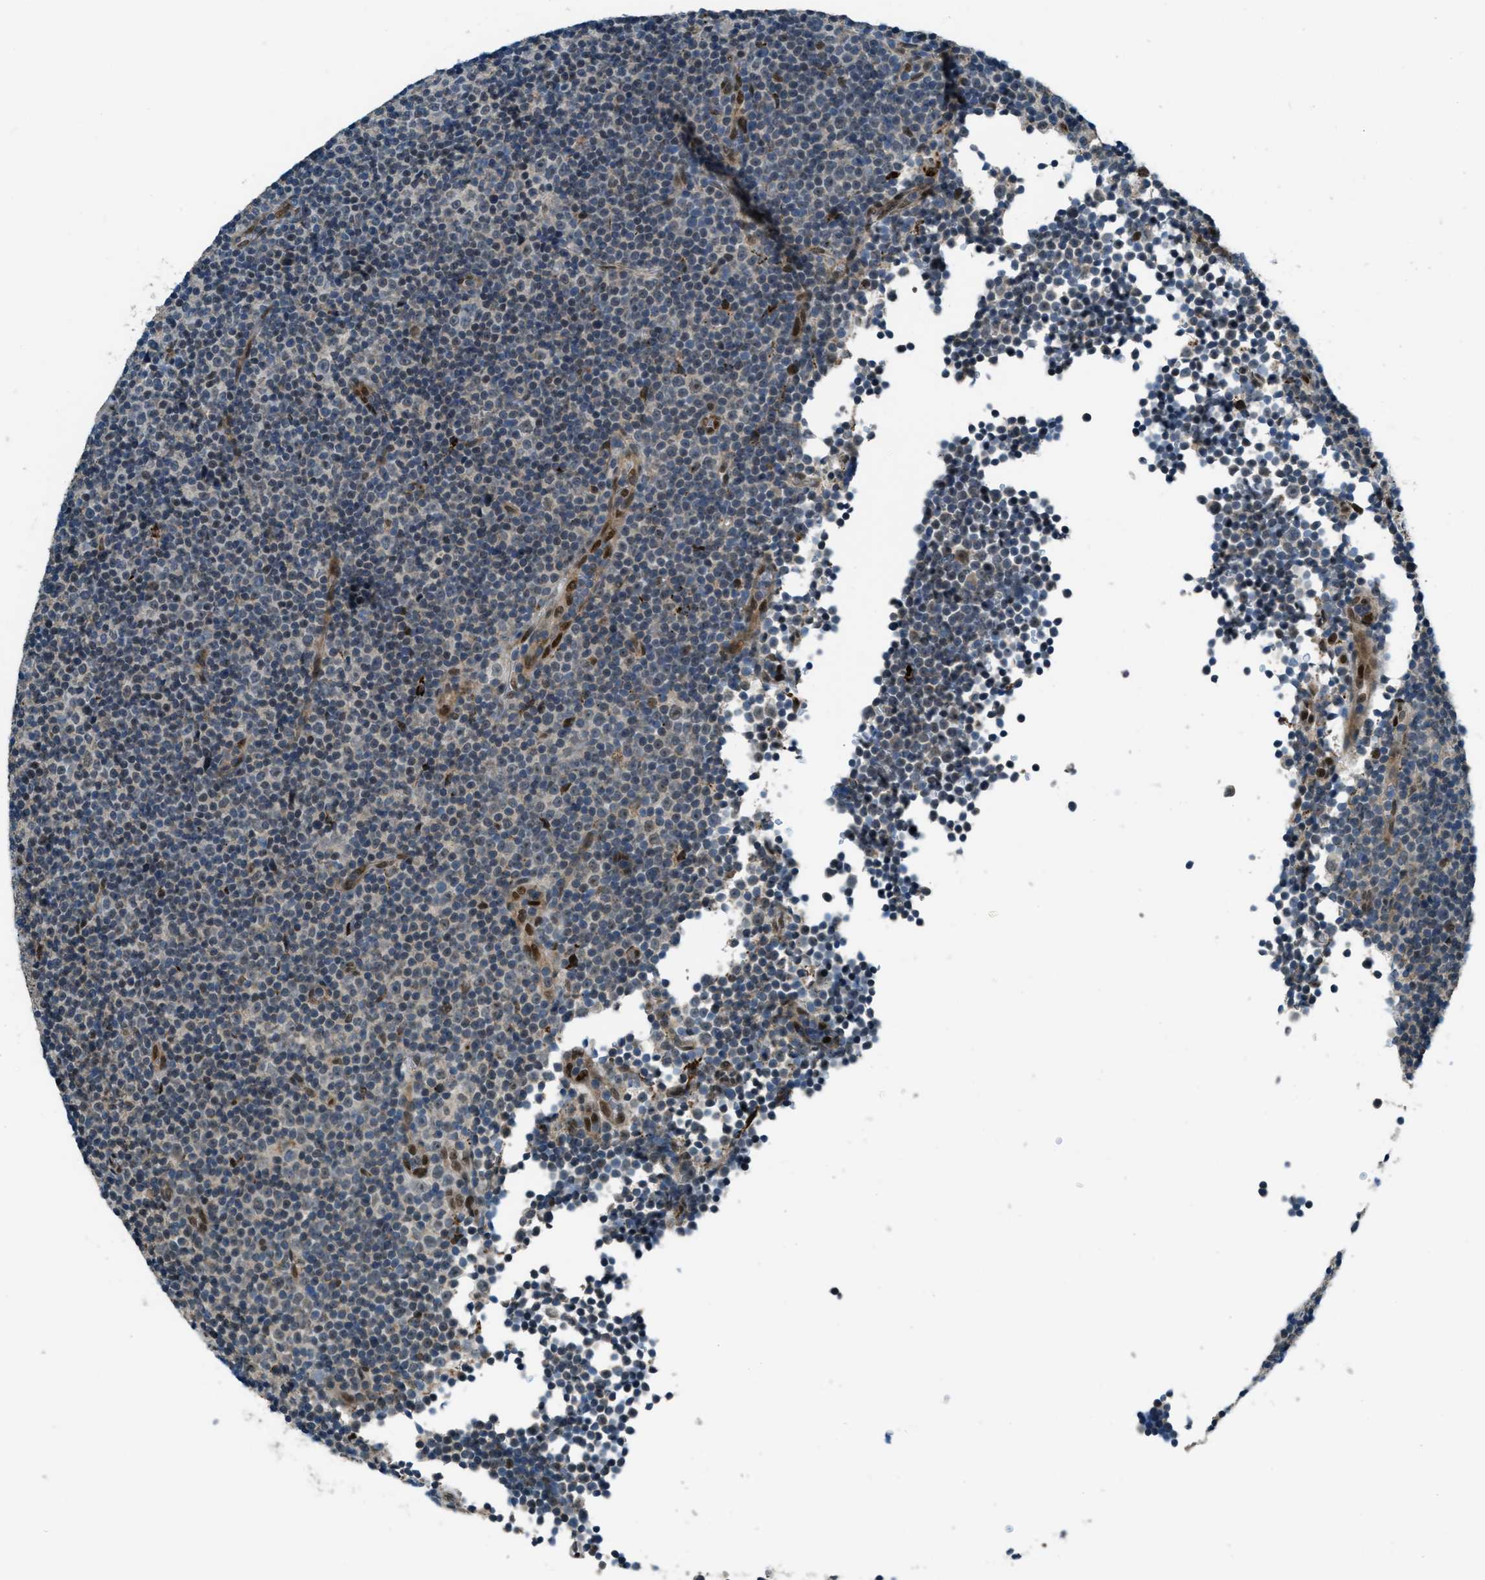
{"staining": {"intensity": "negative", "quantity": "none", "location": "none"}, "tissue": "lymphoma", "cell_type": "Tumor cells", "image_type": "cancer", "snomed": [{"axis": "morphology", "description": "Malignant lymphoma, non-Hodgkin's type, Low grade"}, {"axis": "topography", "description": "Lymph node"}], "caption": "This is an immunohistochemistry (IHC) photomicrograph of lymphoma. There is no positivity in tumor cells.", "gene": "NPEPL1", "patient": {"sex": "female", "age": 67}}